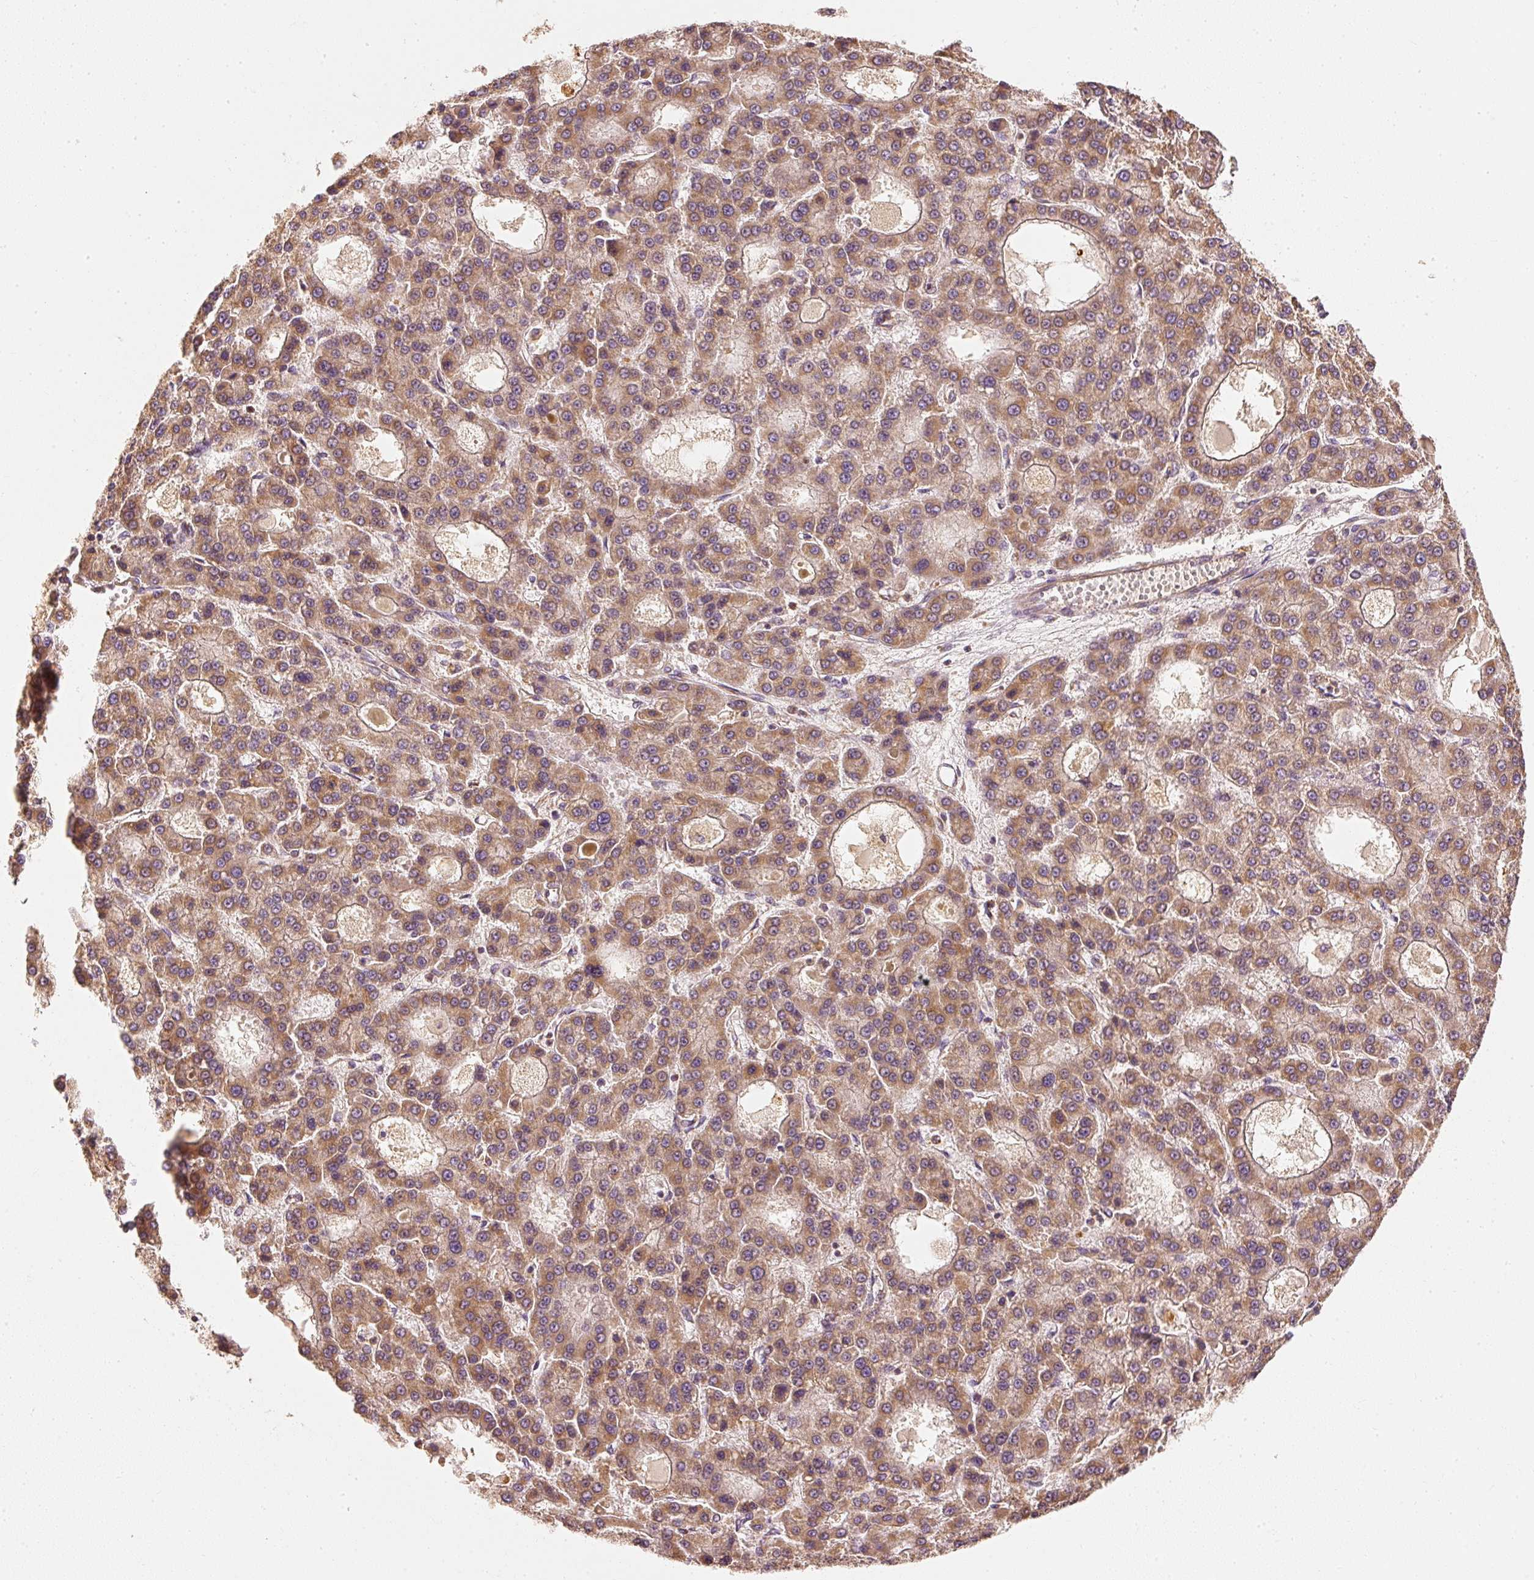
{"staining": {"intensity": "moderate", "quantity": ">75%", "location": "cytoplasmic/membranous"}, "tissue": "liver cancer", "cell_type": "Tumor cells", "image_type": "cancer", "snomed": [{"axis": "morphology", "description": "Carcinoma, Hepatocellular, NOS"}, {"axis": "topography", "description": "Liver"}], "caption": "Hepatocellular carcinoma (liver) was stained to show a protein in brown. There is medium levels of moderate cytoplasmic/membranous staining in about >75% of tumor cells. The staining was performed using DAB to visualize the protein expression in brown, while the nuclei were stained in blue with hematoxylin (Magnification: 20x).", "gene": "TOMM40", "patient": {"sex": "male", "age": 70}}